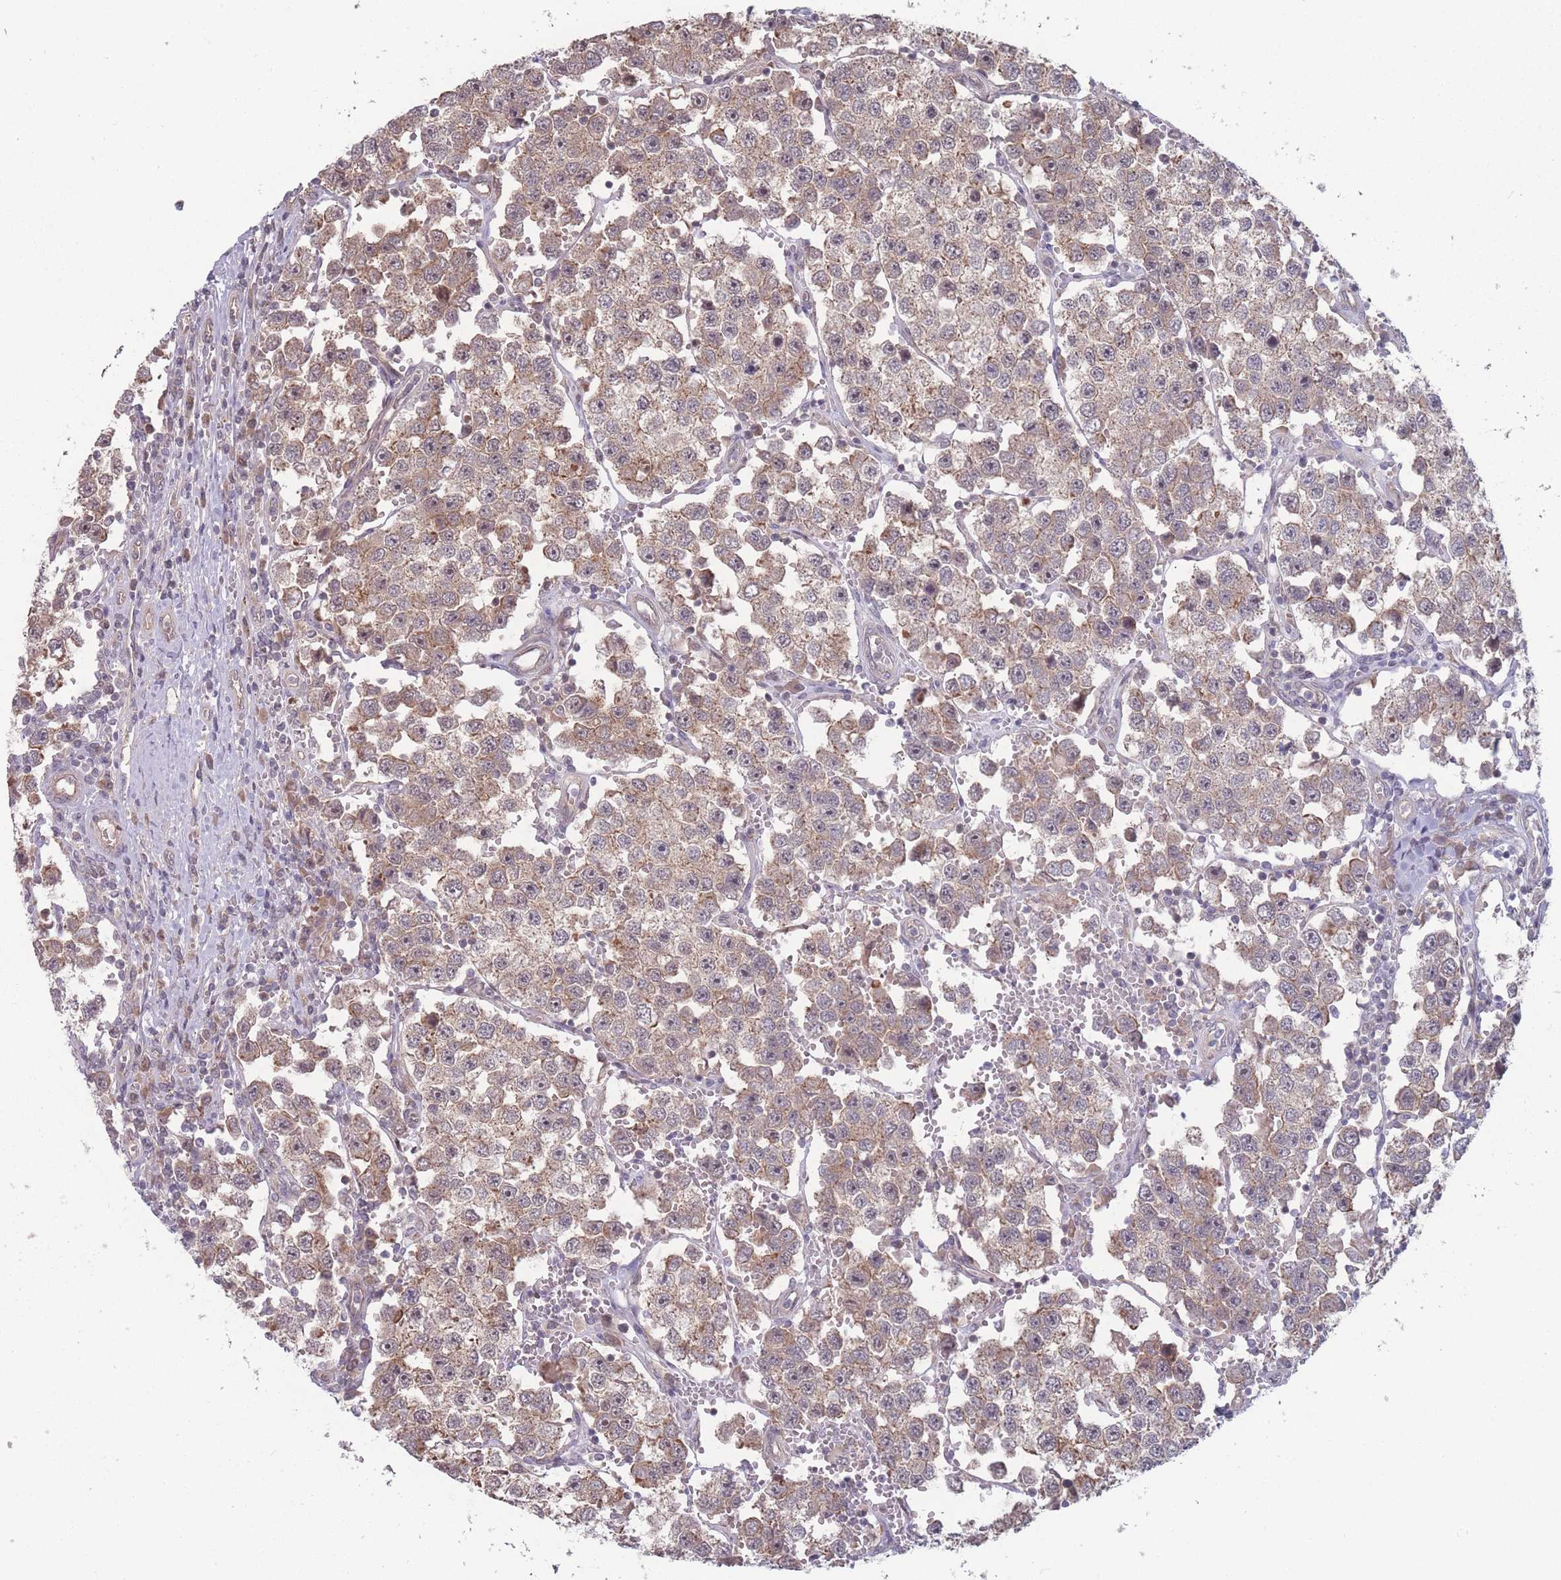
{"staining": {"intensity": "weak", "quantity": ">75%", "location": "cytoplasmic/membranous"}, "tissue": "testis cancer", "cell_type": "Tumor cells", "image_type": "cancer", "snomed": [{"axis": "morphology", "description": "Seminoma, NOS"}, {"axis": "topography", "description": "Testis"}], "caption": "DAB (3,3'-diaminobenzidine) immunohistochemical staining of human seminoma (testis) shows weak cytoplasmic/membranous protein positivity in approximately >75% of tumor cells.", "gene": "RPS18", "patient": {"sex": "male", "age": 37}}